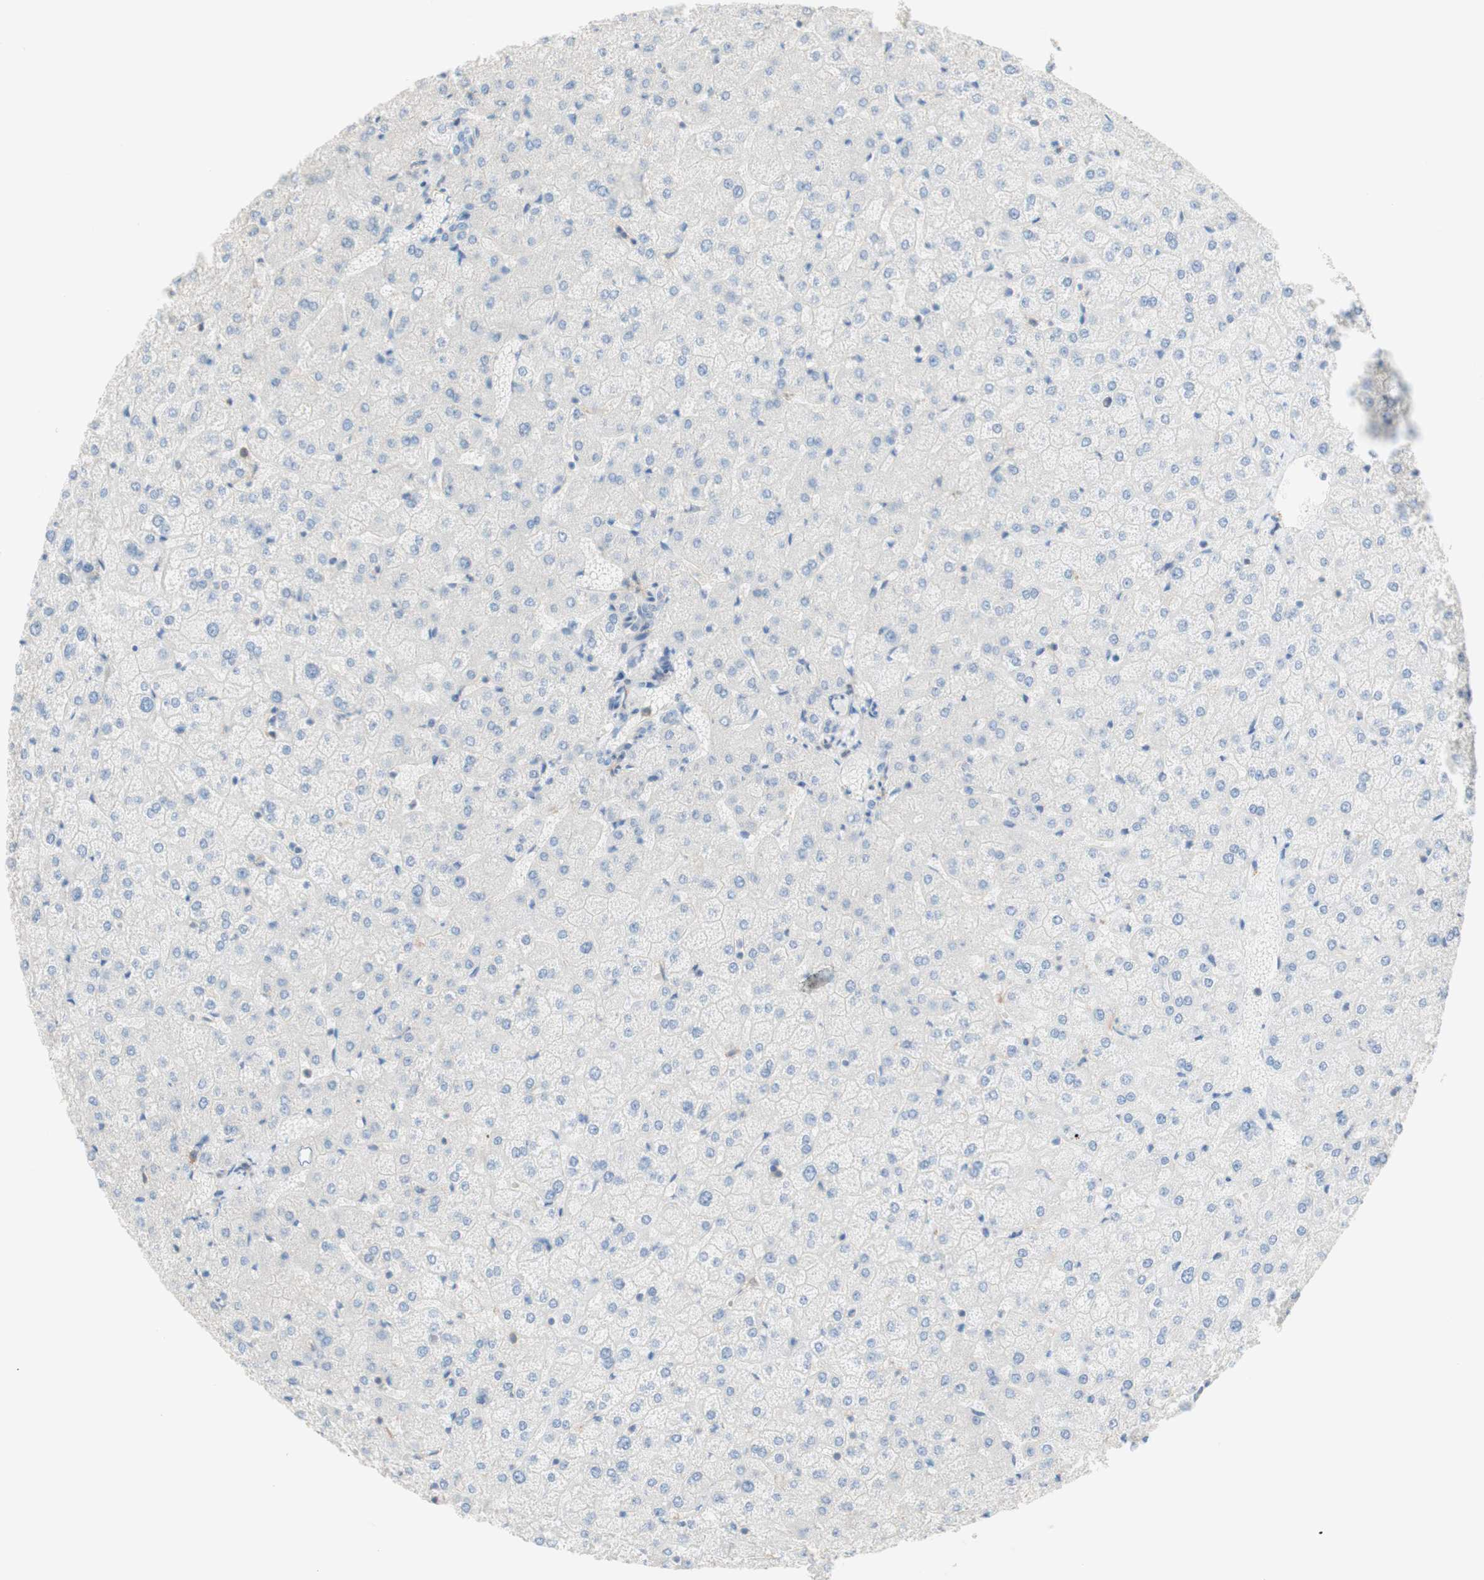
{"staining": {"intensity": "negative", "quantity": "none", "location": "none"}, "tissue": "liver", "cell_type": "Cholangiocytes", "image_type": "normal", "snomed": [{"axis": "morphology", "description": "Normal tissue, NOS"}, {"axis": "topography", "description": "Liver"}], "caption": "This is an immunohistochemistry (IHC) histopathology image of benign liver. There is no staining in cholangiocytes.", "gene": "ATP2B1", "patient": {"sex": "female", "age": 32}}